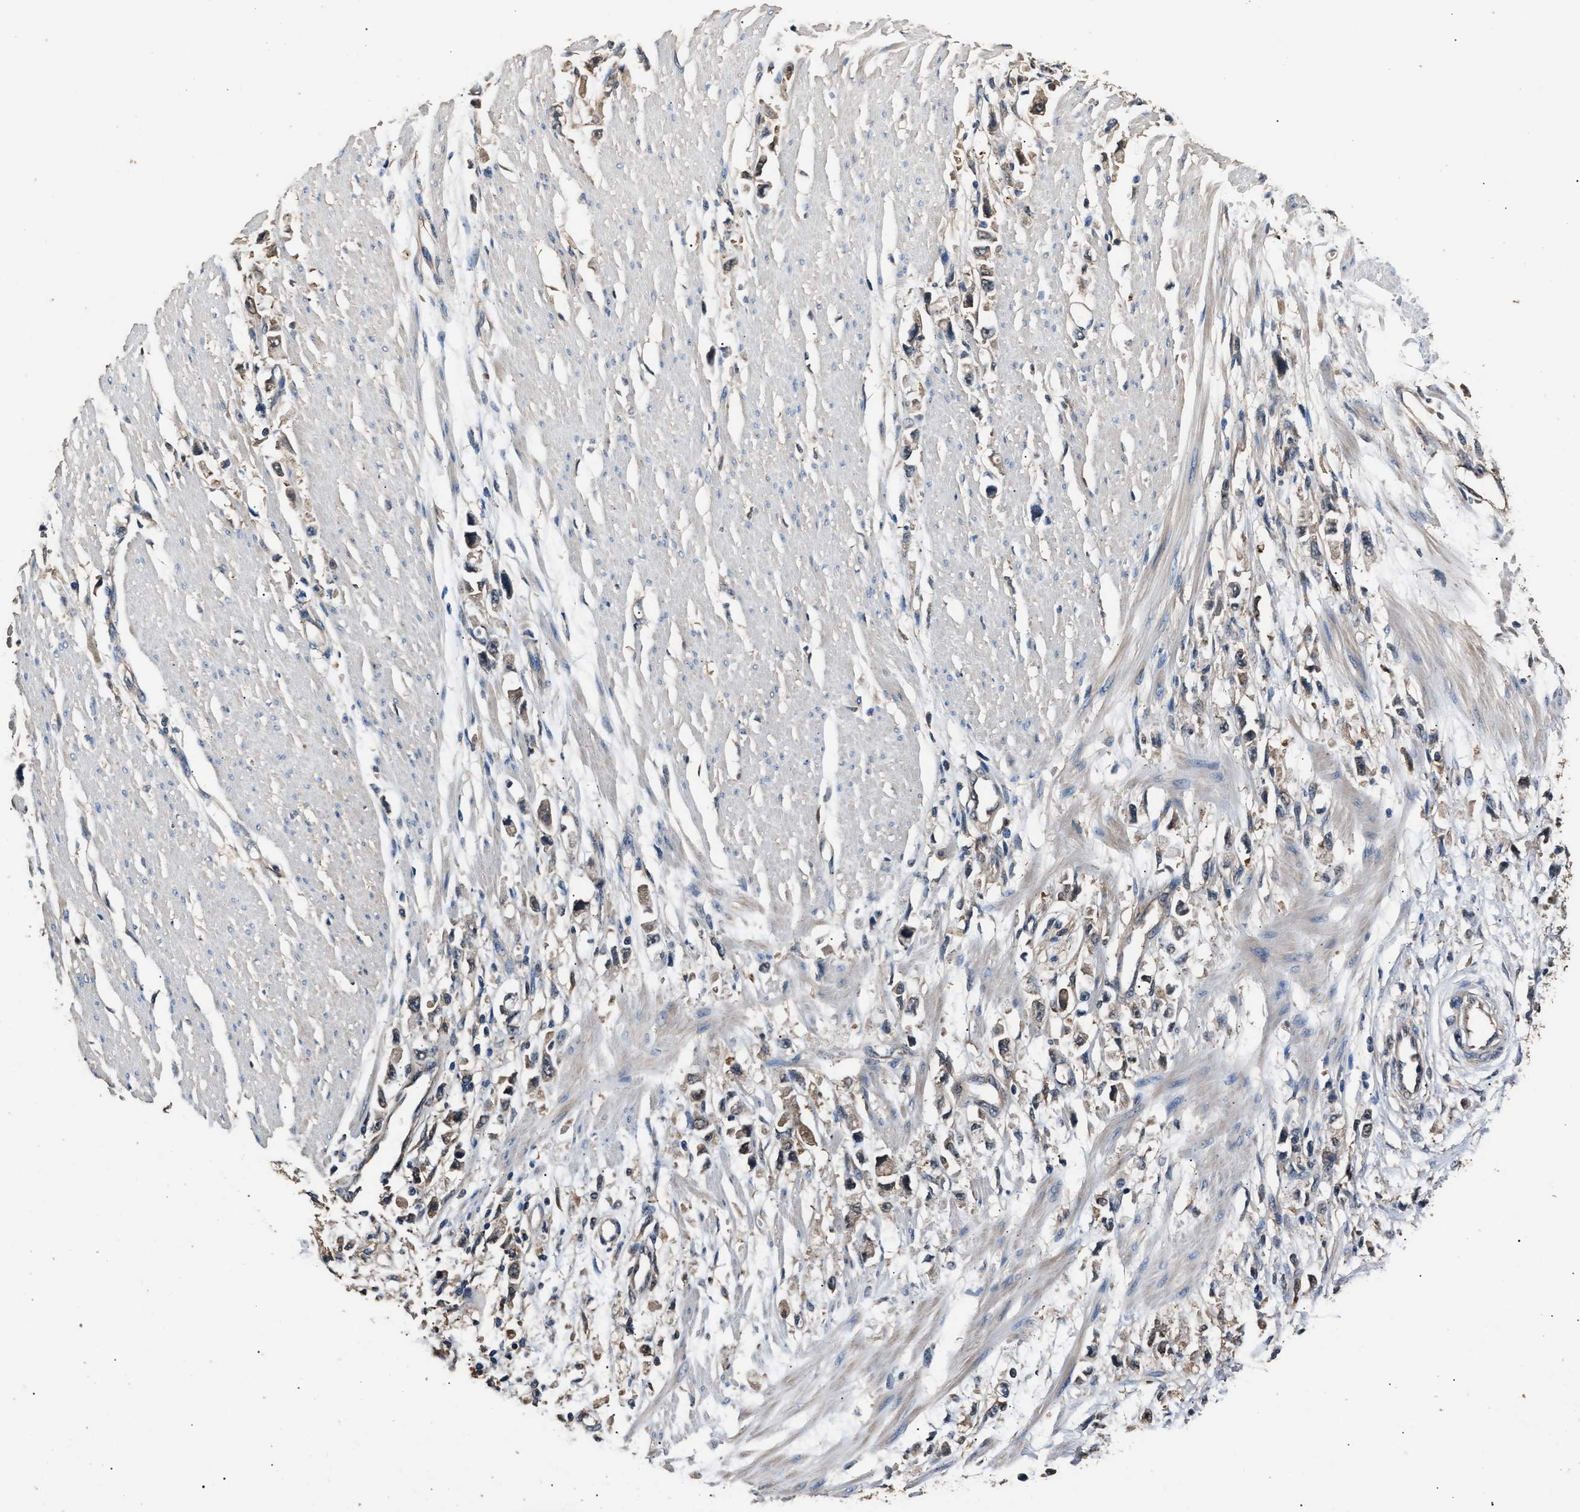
{"staining": {"intensity": "weak", "quantity": ">75%", "location": "cytoplasmic/membranous"}, "tissue": "stomach cancer", "cell_type": "Tumor cells", "image_type": "cancer", "snomed": [{"axis": "morphology", "description": "Adenocarcinoma, NOS"}, {"axis": "topography", "description": "Stomach"}], "caption": "The image demonstrates staining of stomach adenocarcinoma, revealing weak cytoplasmic/membranous protein expression (brown color) within tumor cells. (DAB IHC, brown staining for protein, blue staining for nuclei).", "gene": "GSTP1", "patient": {"sex": "female", "age": 59}}